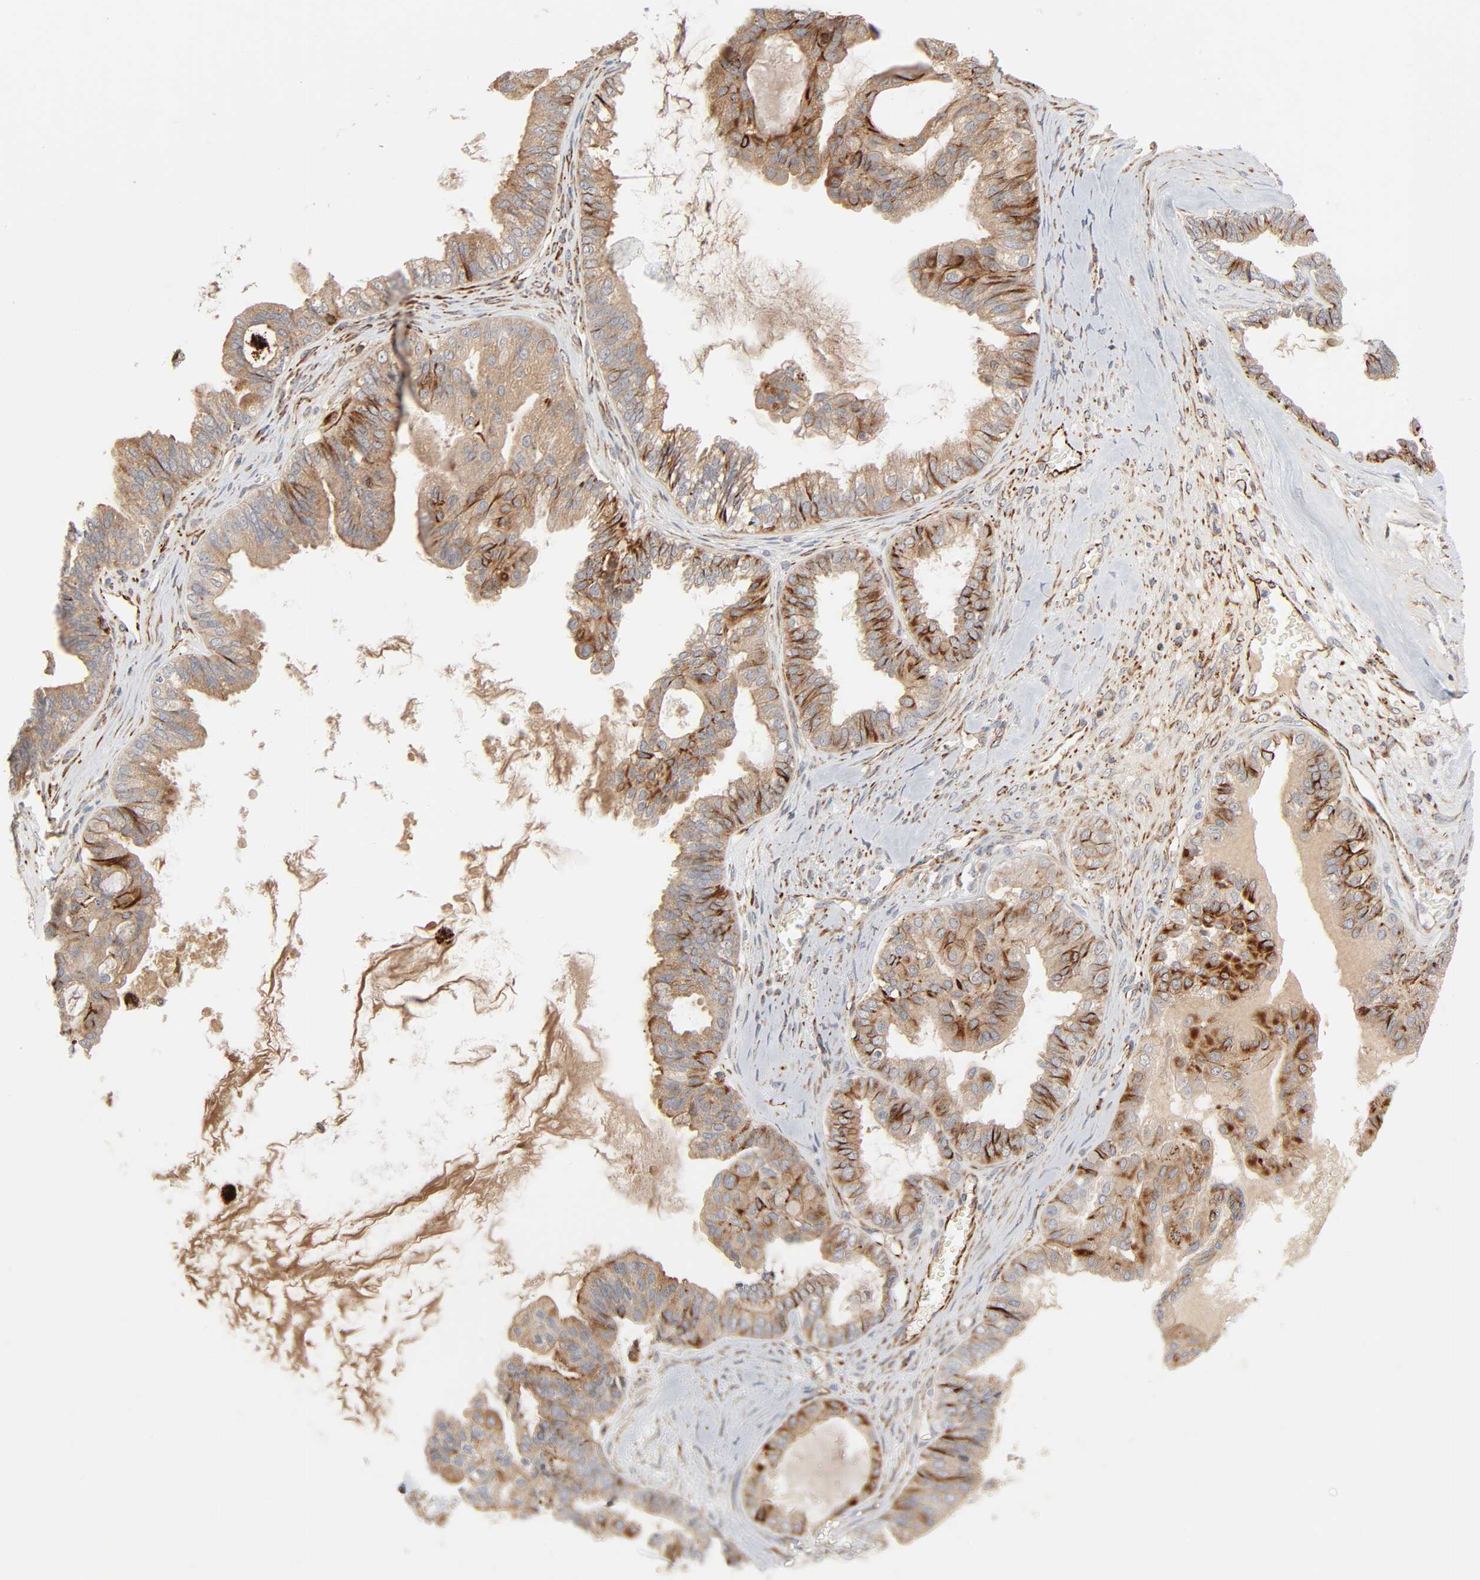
{"staining": {"intensity": "strong", "quantity": ">75%", "location": "cytoplasmic/membranous"}, "tissue": "ovarian cancer", "cell_type": "Tumor cells", "image_type": "cancer", "snomed": [{"axis": "morphology", "description": "Carcinoma, NOS"}, {"axis": "morphology", "description": "Carcinoma, endometroid"}, {"axis": "topography", "description": "Ovary"}], "caption": "Protein staining of ovarian cancer tissue demonstrates strong cytoplasmic/membranous positivity in approximately >75% of tumor cells.", "gene": "REEP6", "patient": {"sex": "female", "age": 50}}